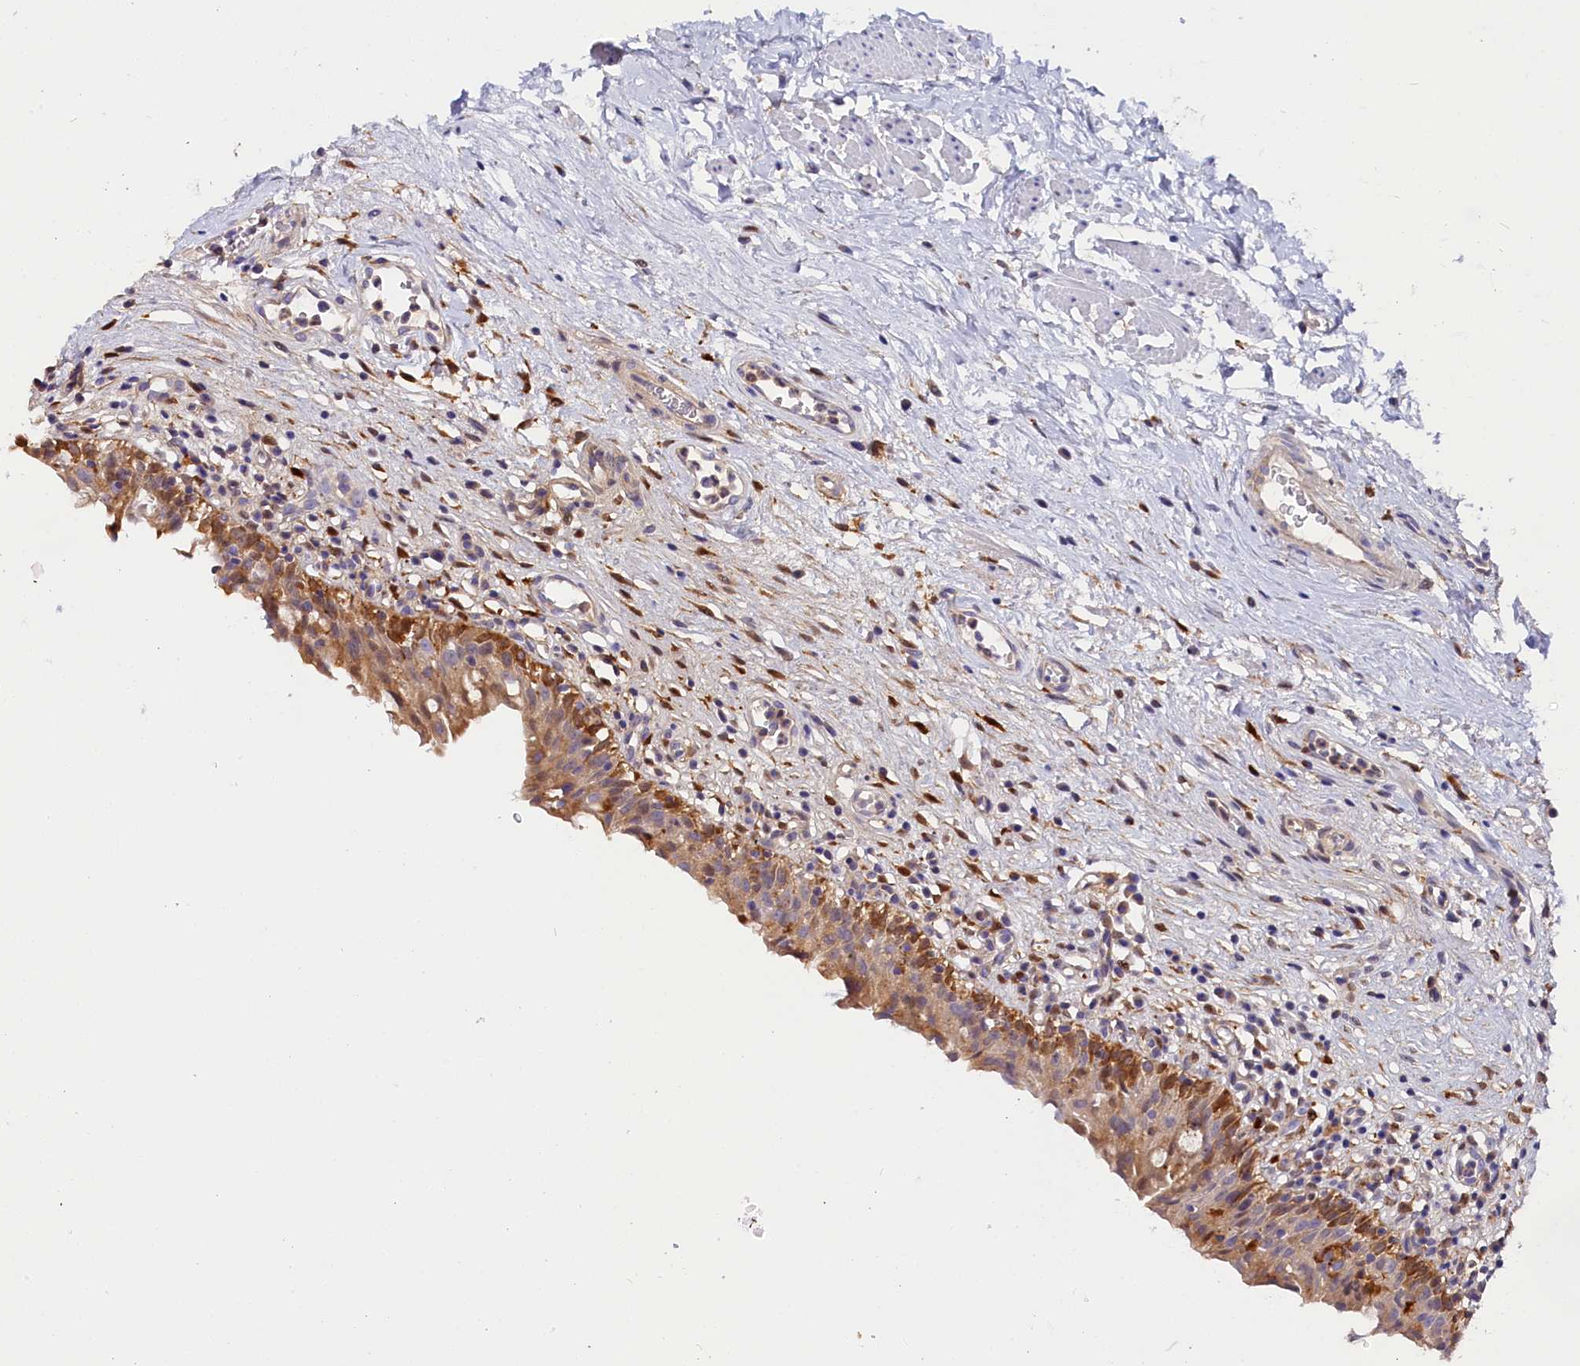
{"staining": {"intensity": "moderate", "quantity": "25%-75%", "location": "cytoplasmic/membranous"}, "tissue": "urinary bladder", "cell_type": "Urothelial cells", "image_type": "normal", "snomed": [{"axis": "morphology", "description": "Normal tissue, NOS"}, {"axis": "morphology", "description": "Inflammation, NOS"}, {"axis": "topography", "description": "Urinary bladder"}], "caption": "Urothelial cells display moderate cytoplasmic/membranous expression in approximately 25%-75% of cells in benign urinary bladder.", "gene": "KATNB1", "patient": {"sex": "male", "age": 63}}